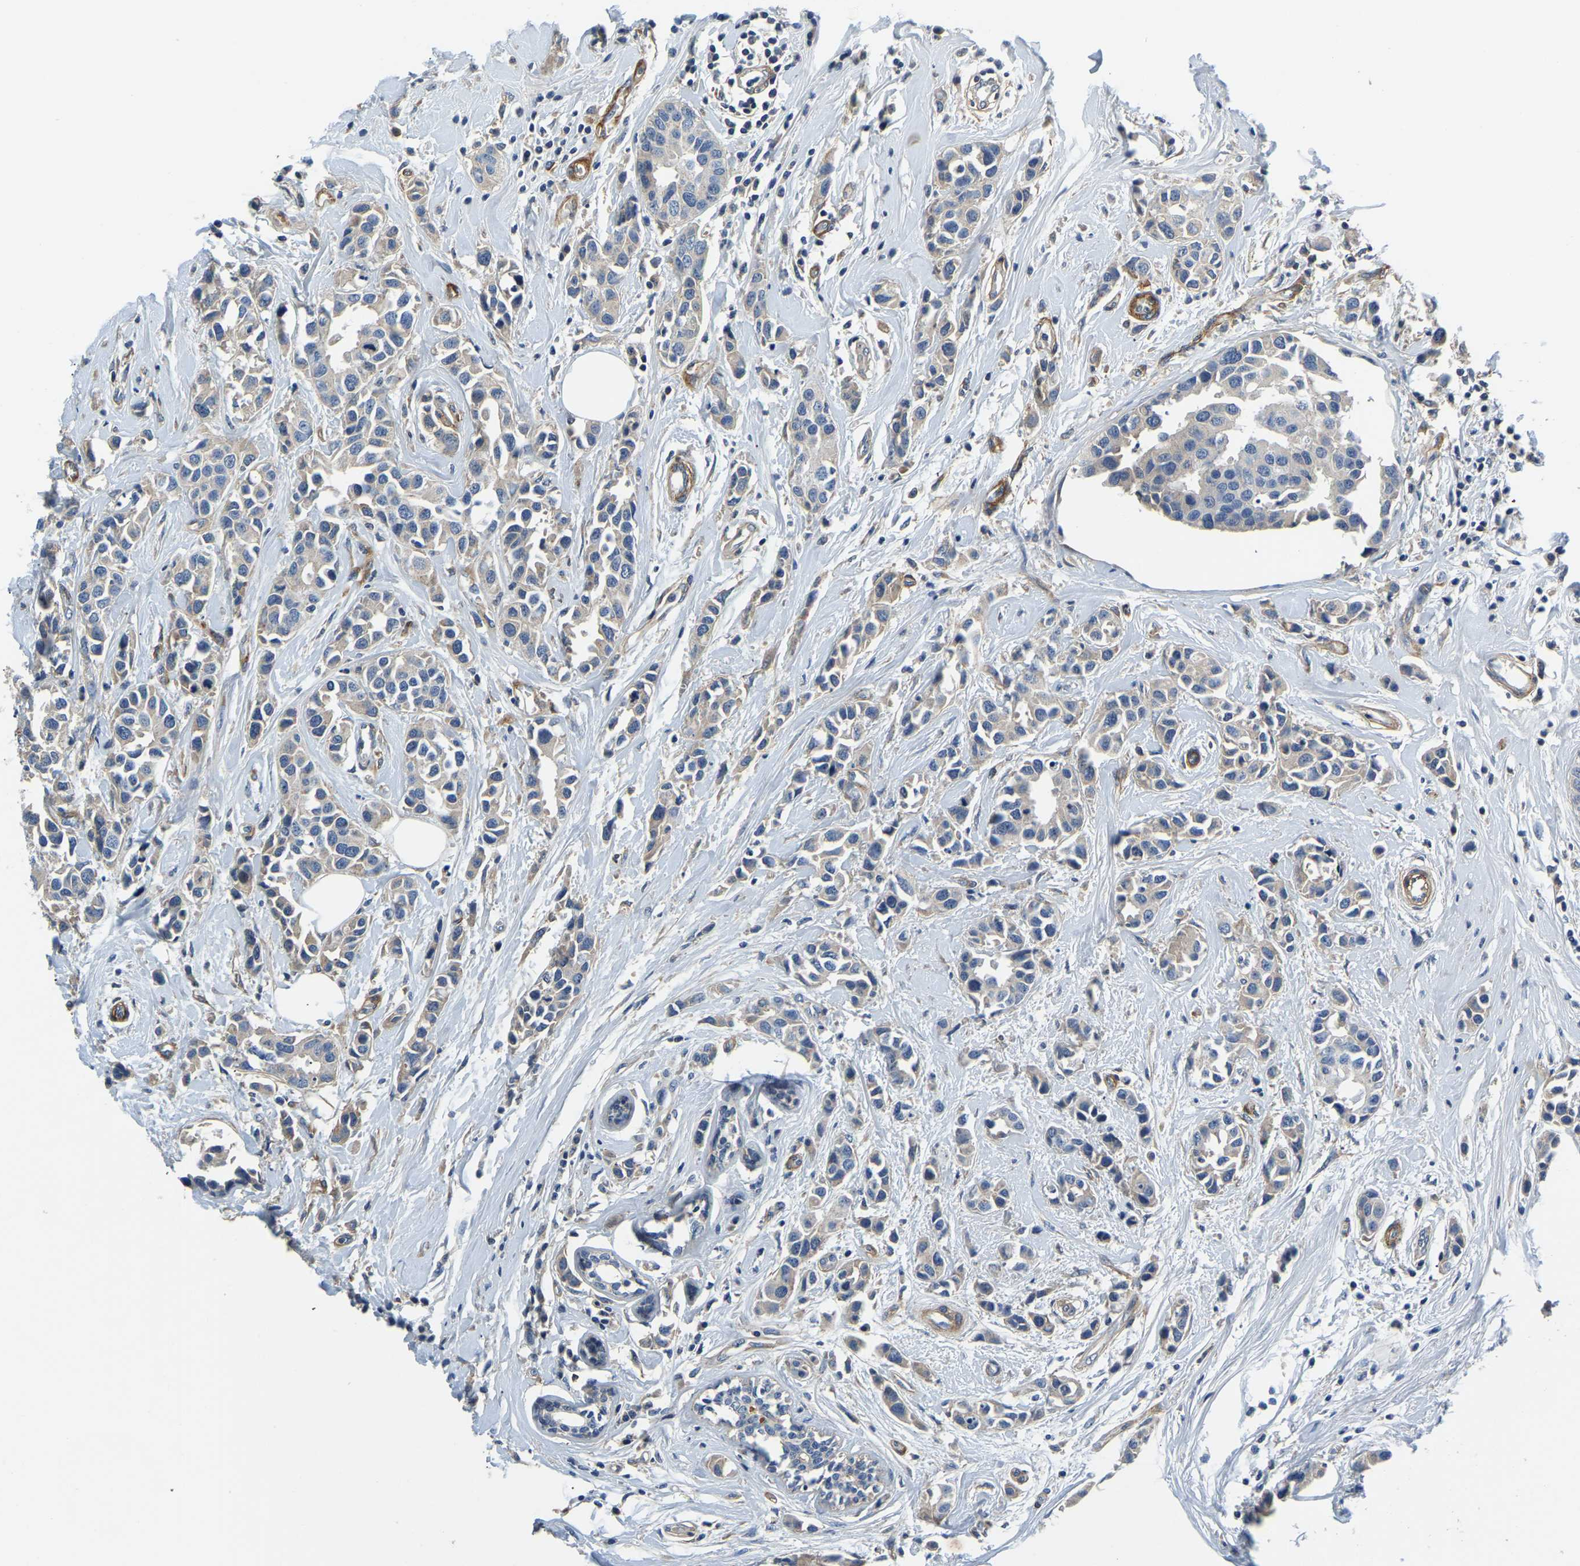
{"staining": {"intensity": "weak", "quantity": "25%-75%", "location": "cytoplasmic/membranous"}, "tissue": "breast cancer", "cell_type": "Tumor cells", "image_type": "cancer", "snomed": [{"axis": "morphology", "description": "Normal tissue, NOS"}, {"axis": "morphology", "description": "Duct carcinoma"}, {"axis": "topography", "description": "Breast"}], "caption": "Breast cancer tissue reveals weak cytoplasmic/membranous expression in about 25%-75% of tumor cells", "gene": "LIAS", "patient": {"sex": "female", "age": 50}}